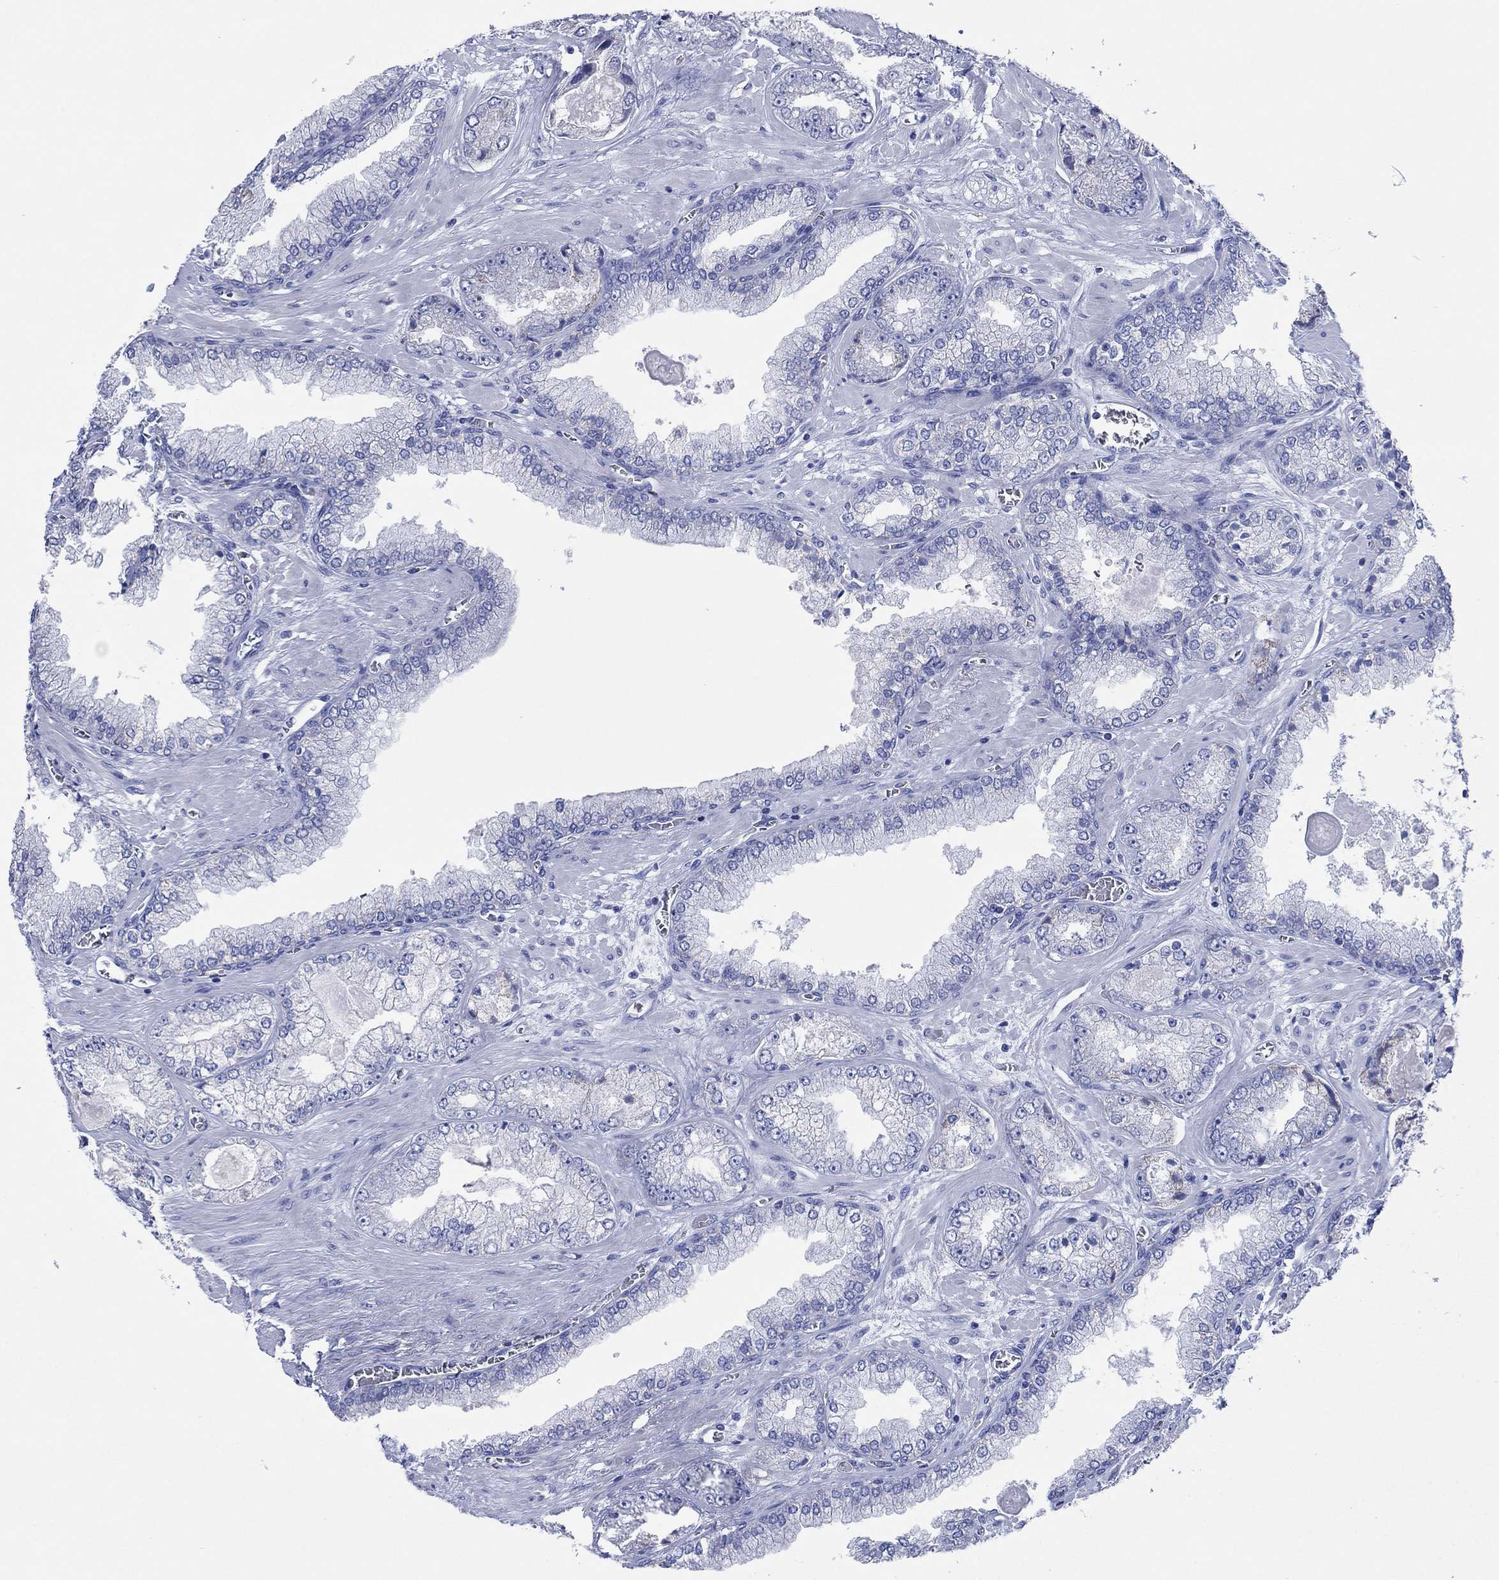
{"staining": {"intensity": "negative", "quantity": "none", "location": "none"}, "tissue": "prostate cancer", "cell_type": "Tumor cells", "image_type": "cancer", "snomed": [{"axis": "morphology", "description": "Adenocarcinoma, Low grade"}, {"axis": "topography", "description": "Prostate"}], "caption": "Tumor cells are negative for brown protein staining in prostate adenocarcinoma (low-grade).", "gene": "HCRT", "patient": {"sex": "male", "age": 57}}